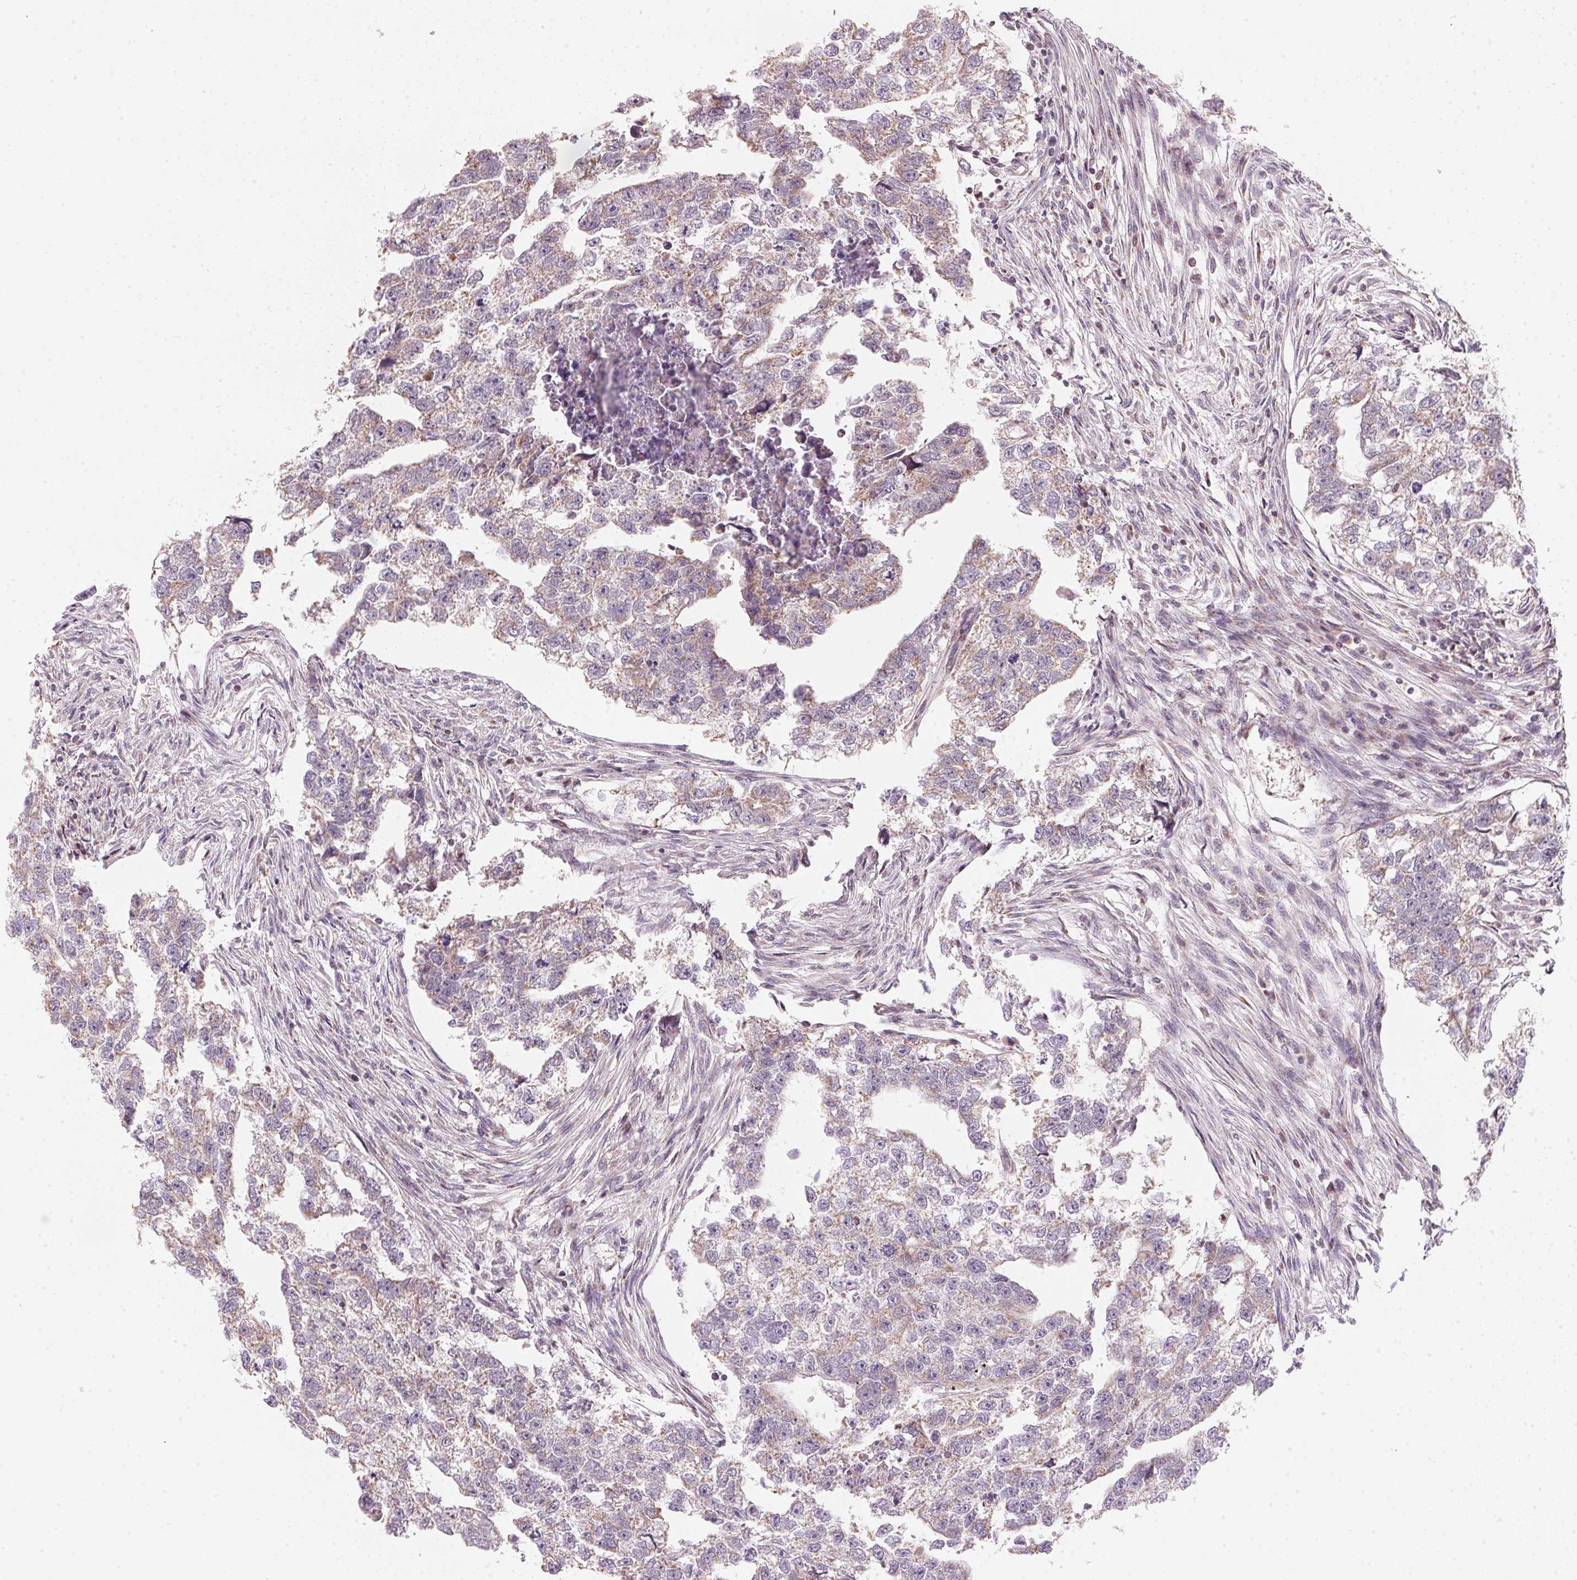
{"staining": {"intensity": "moderate", "quantity": ">75%", "location": "cytoplasmic/membranous"}, "tissue": "testis cancer", "cell_type": "Tumor cells", "image_type": "cancer", "snomed": [{"axis": "morphology", "description": "Carcinoma, Embryonal, NOS"}, {"axis": "morphology", "description": "Teratoma, malignant, NOS"}, {"axis": "topography", "description": "Testis"}], "caption": "This is an image of IHC staining of testis cancer (teratoma (malignant)), which shows moderate staining in the cytoplasmic/membranous of tumor cells.", "gene": "COQ7", "patient": {"sex": "male", "age": 44}}